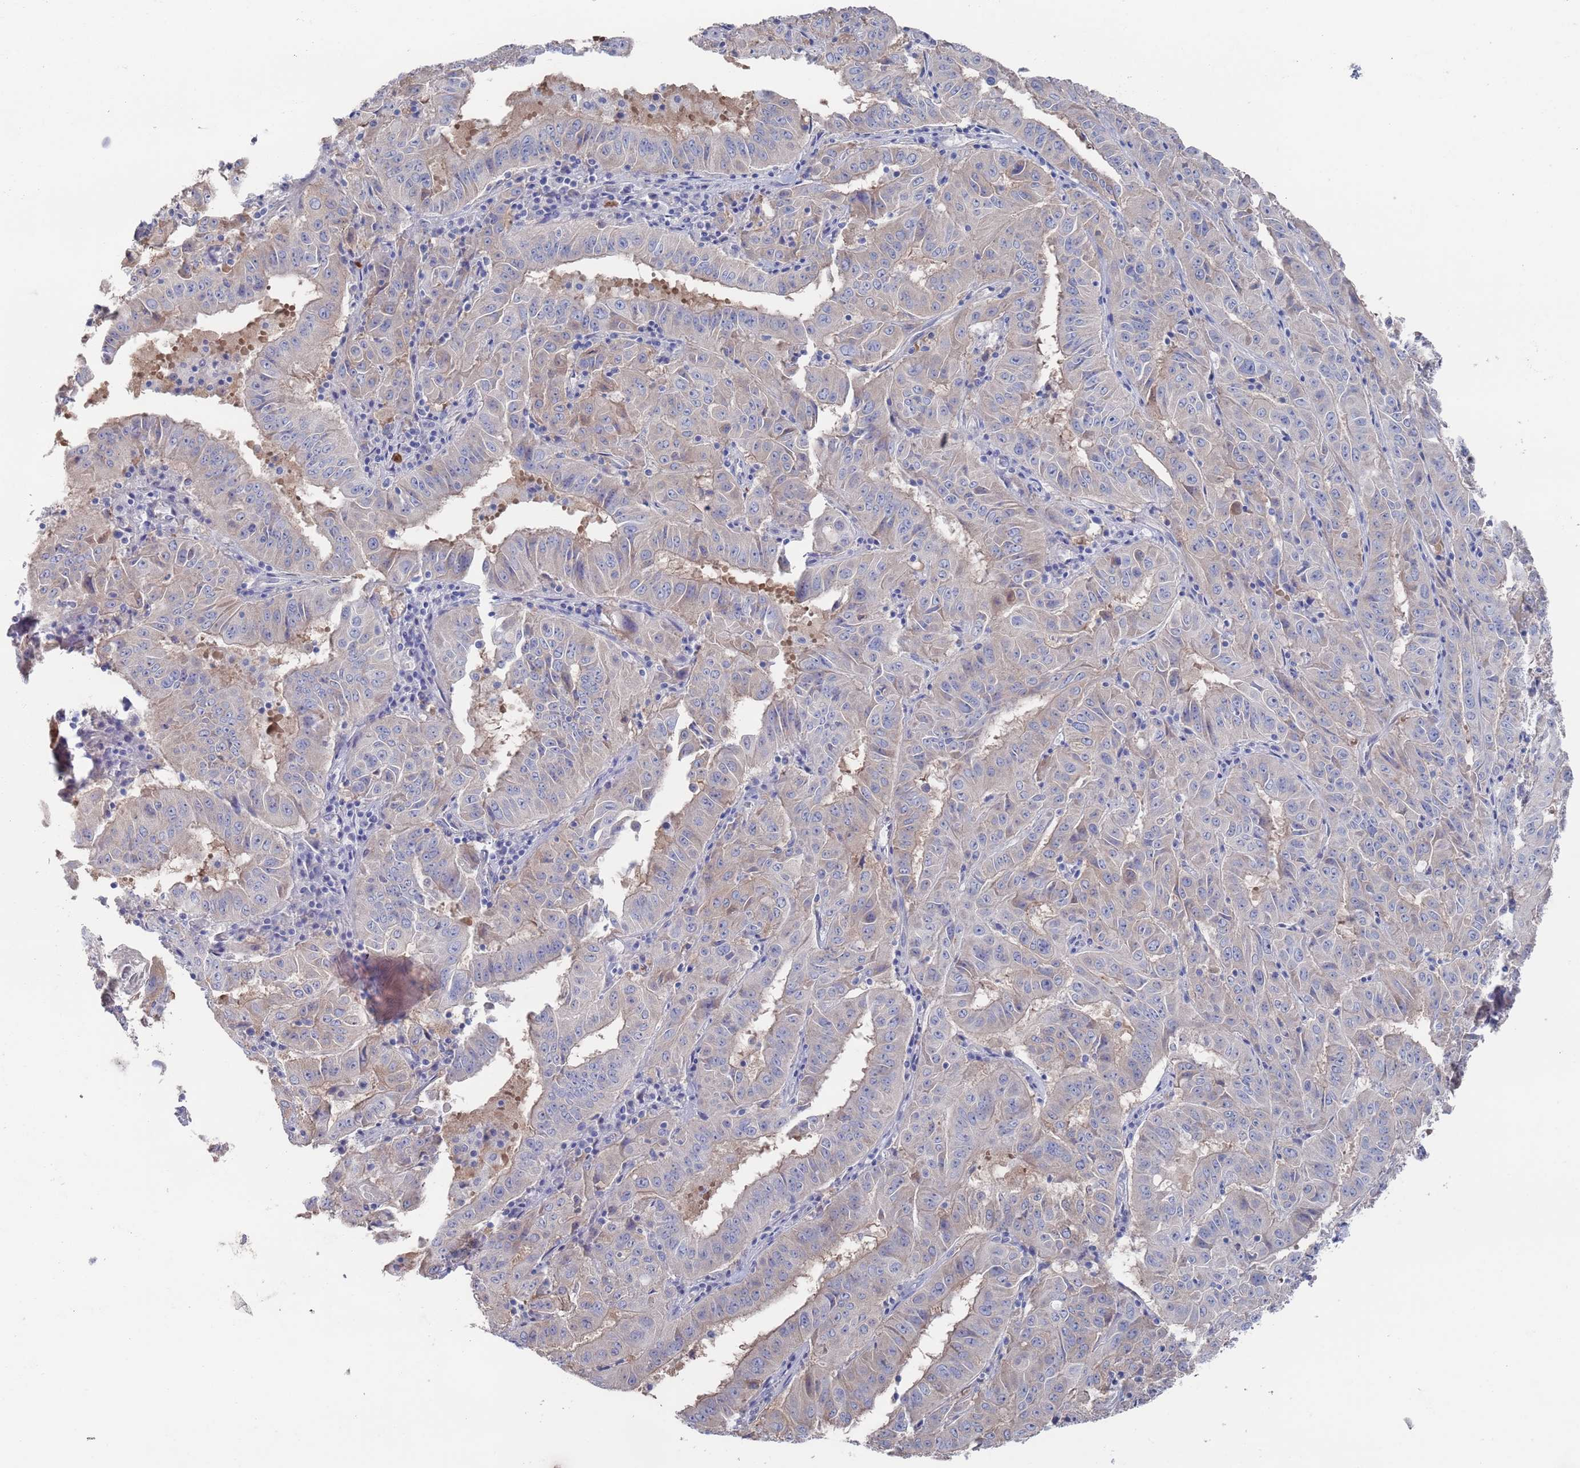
{"staining": {"intensity": "negative", "quantity": "none", "location": "none"}, "tissue": "pancreatic cancer", "cell_type": "Tumor cells", "image_type": "cancer", "snomed": [{"axis": "morphology", "description": "Adenocarcinoma, NOS"}, {"axis": "topography", "description": "Pancreas"}], "caption": "The immunohistochemistry (IHC) histopathology image has no significant expression in tumor cells of pancreatic adenocarcinoma tissue.", "gene": "TMCO3", "patient": {"sex": "male", "age": 63}}